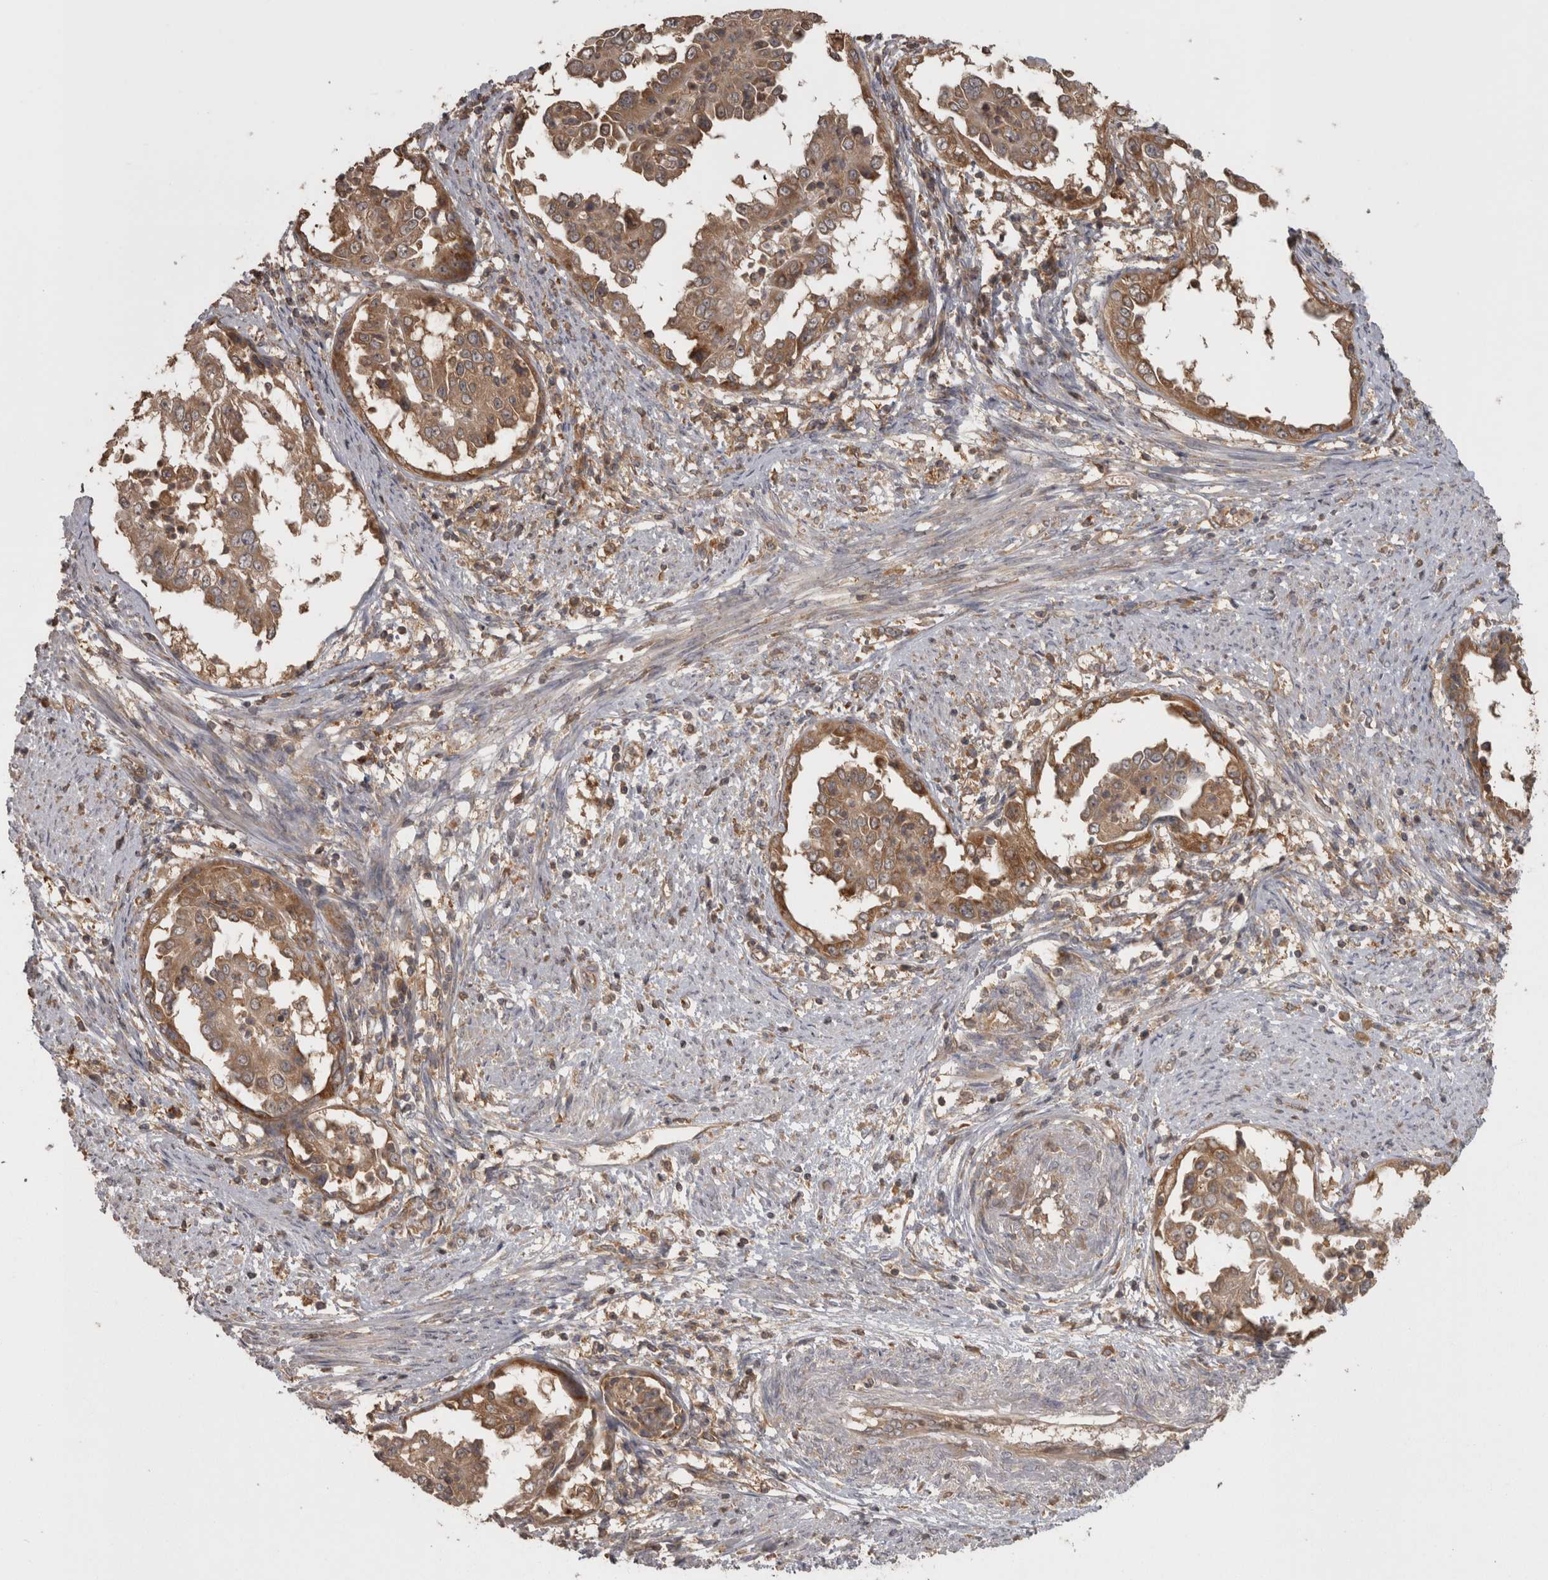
{"staining": {"intensity": "moderate", "quantity": ">75%", "location": "cytoplasmic/membranous"}, "tissue": "endometrial cancer", "cell_type": "Tumor cells", "image_type": "cancer", "snomed": [{"axis": "morphology", "description": "Adenocarcinoma, NOS"}, {"axis": "topography", "description": "Endometrium"}], "caption": "IHC image of neoplastic tissue: endometrial adenocarcinoma stained using immunohistochemistry (IHC) displays medium levels of moderate protein expression localized specifically in the cytoplasmic/membranous of tumor cells, appearing as a cytoplasmic/membranous brown color.", "gene": "MICU3", "patient": {"sex": "female", "age": 85}}